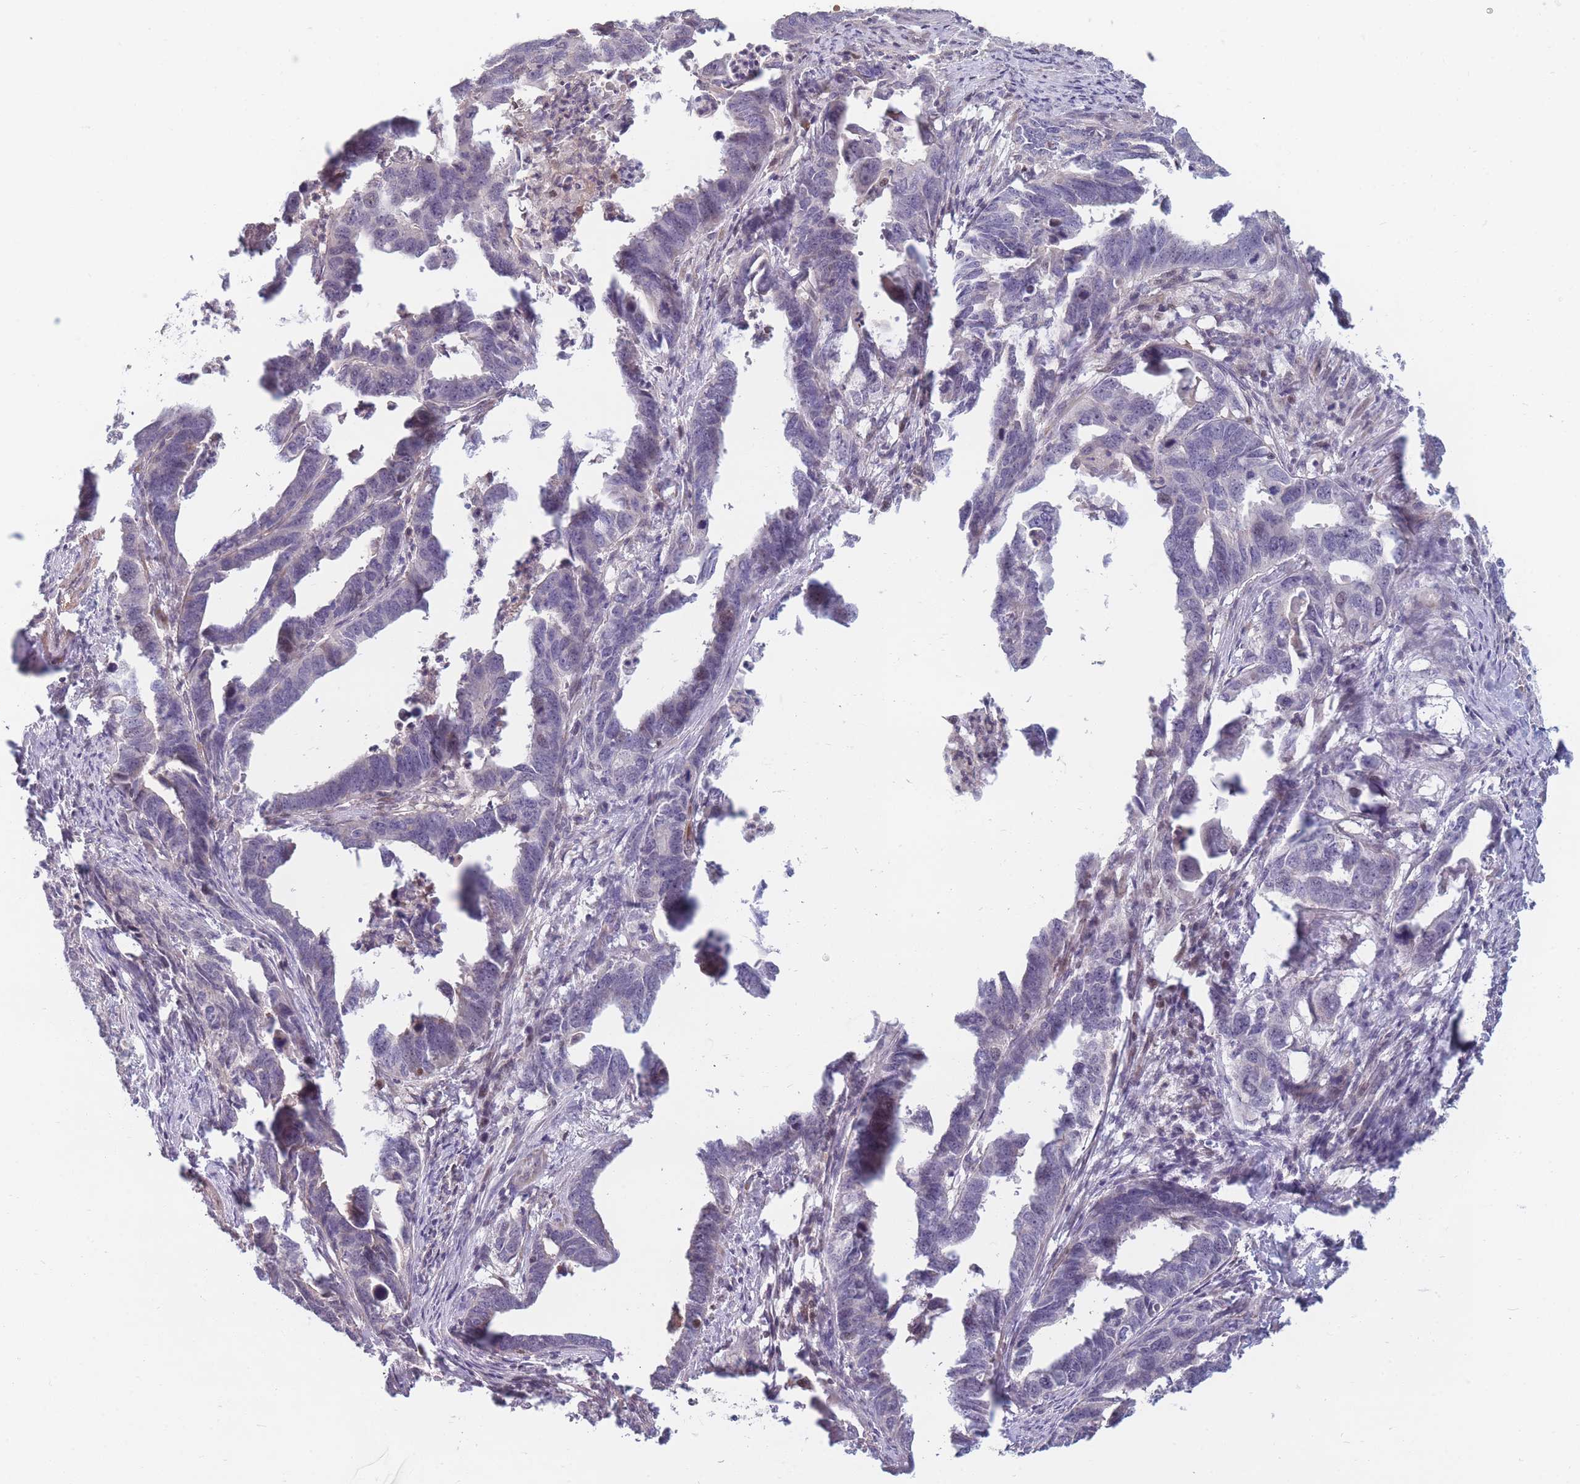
{"staining": {"intensity": "negative", "quantity": "none", "location": "none"}, "tissue": "endometrial cancer", "cell_type": "Tumor cells", "image_type": "cancer", "snomed": [{"axis": "morphology", "description": "Adenocarcinoma, NOS"}, {"axis": "topography", "description": "Endometrium"}], "caption": "This is a image of immunohistochemistry staining of endometrial cancer, which shows no staining in tumor cells.", "gene": "FAM153A", "patient": {"sex": "female", "age": 65}}